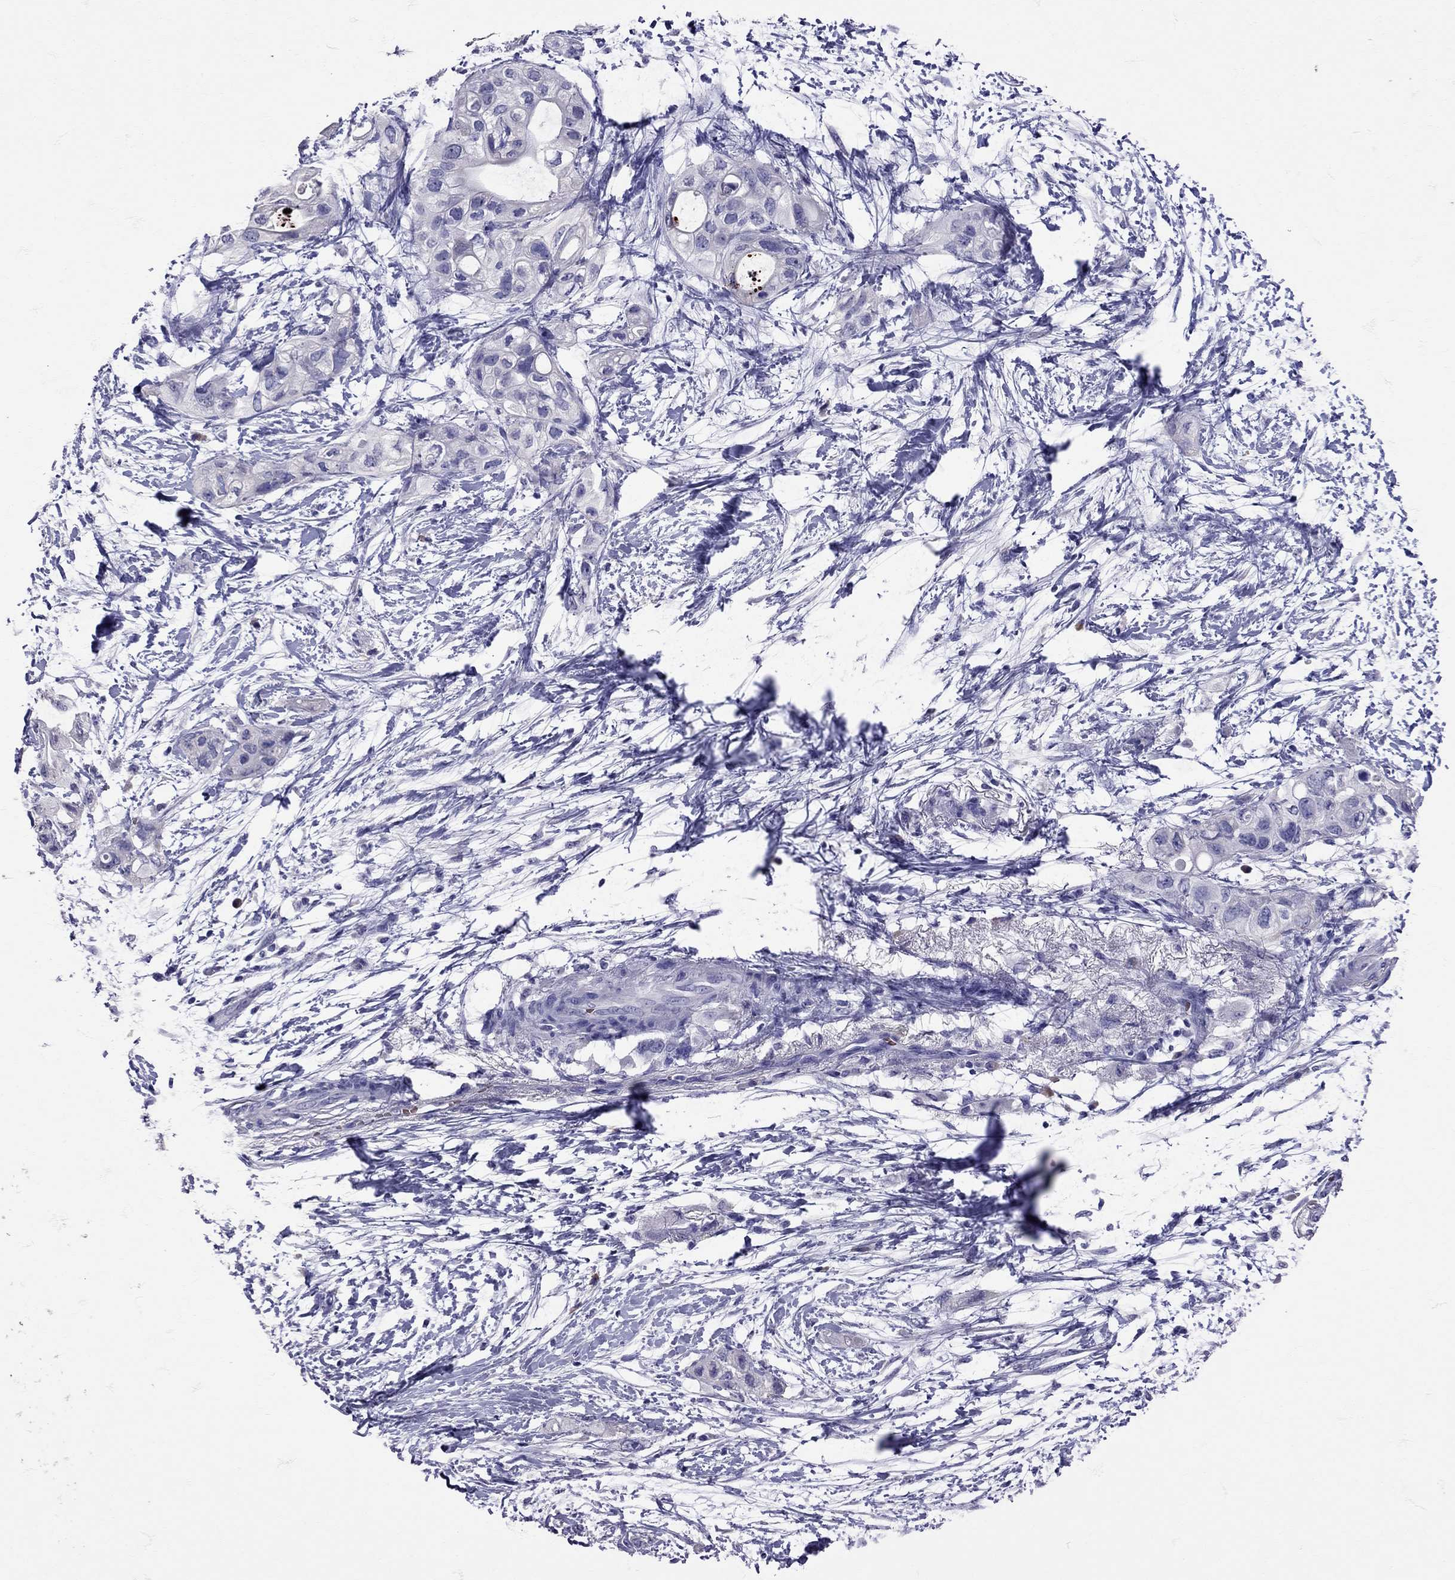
{"staining": {"intensity": "negative", "quantity": "none", "location": "none"}, "tissue": "pancreatic cancer", "cell_type": "Tumor cells", "image_type": "cancer", "snomed": [{"axis": "morphology", "description": "Adenocarcinoma, NOS"}, {"axis": "topography", "description": "Pancreas"}], "caption": "Adenocarcinoma (pancreatic) stained for a protein using immunohistochemistry (IHC) shows no expression tumor cells.", "gene": "TBR1", "patient": {"sex": "female", "age": 72}}